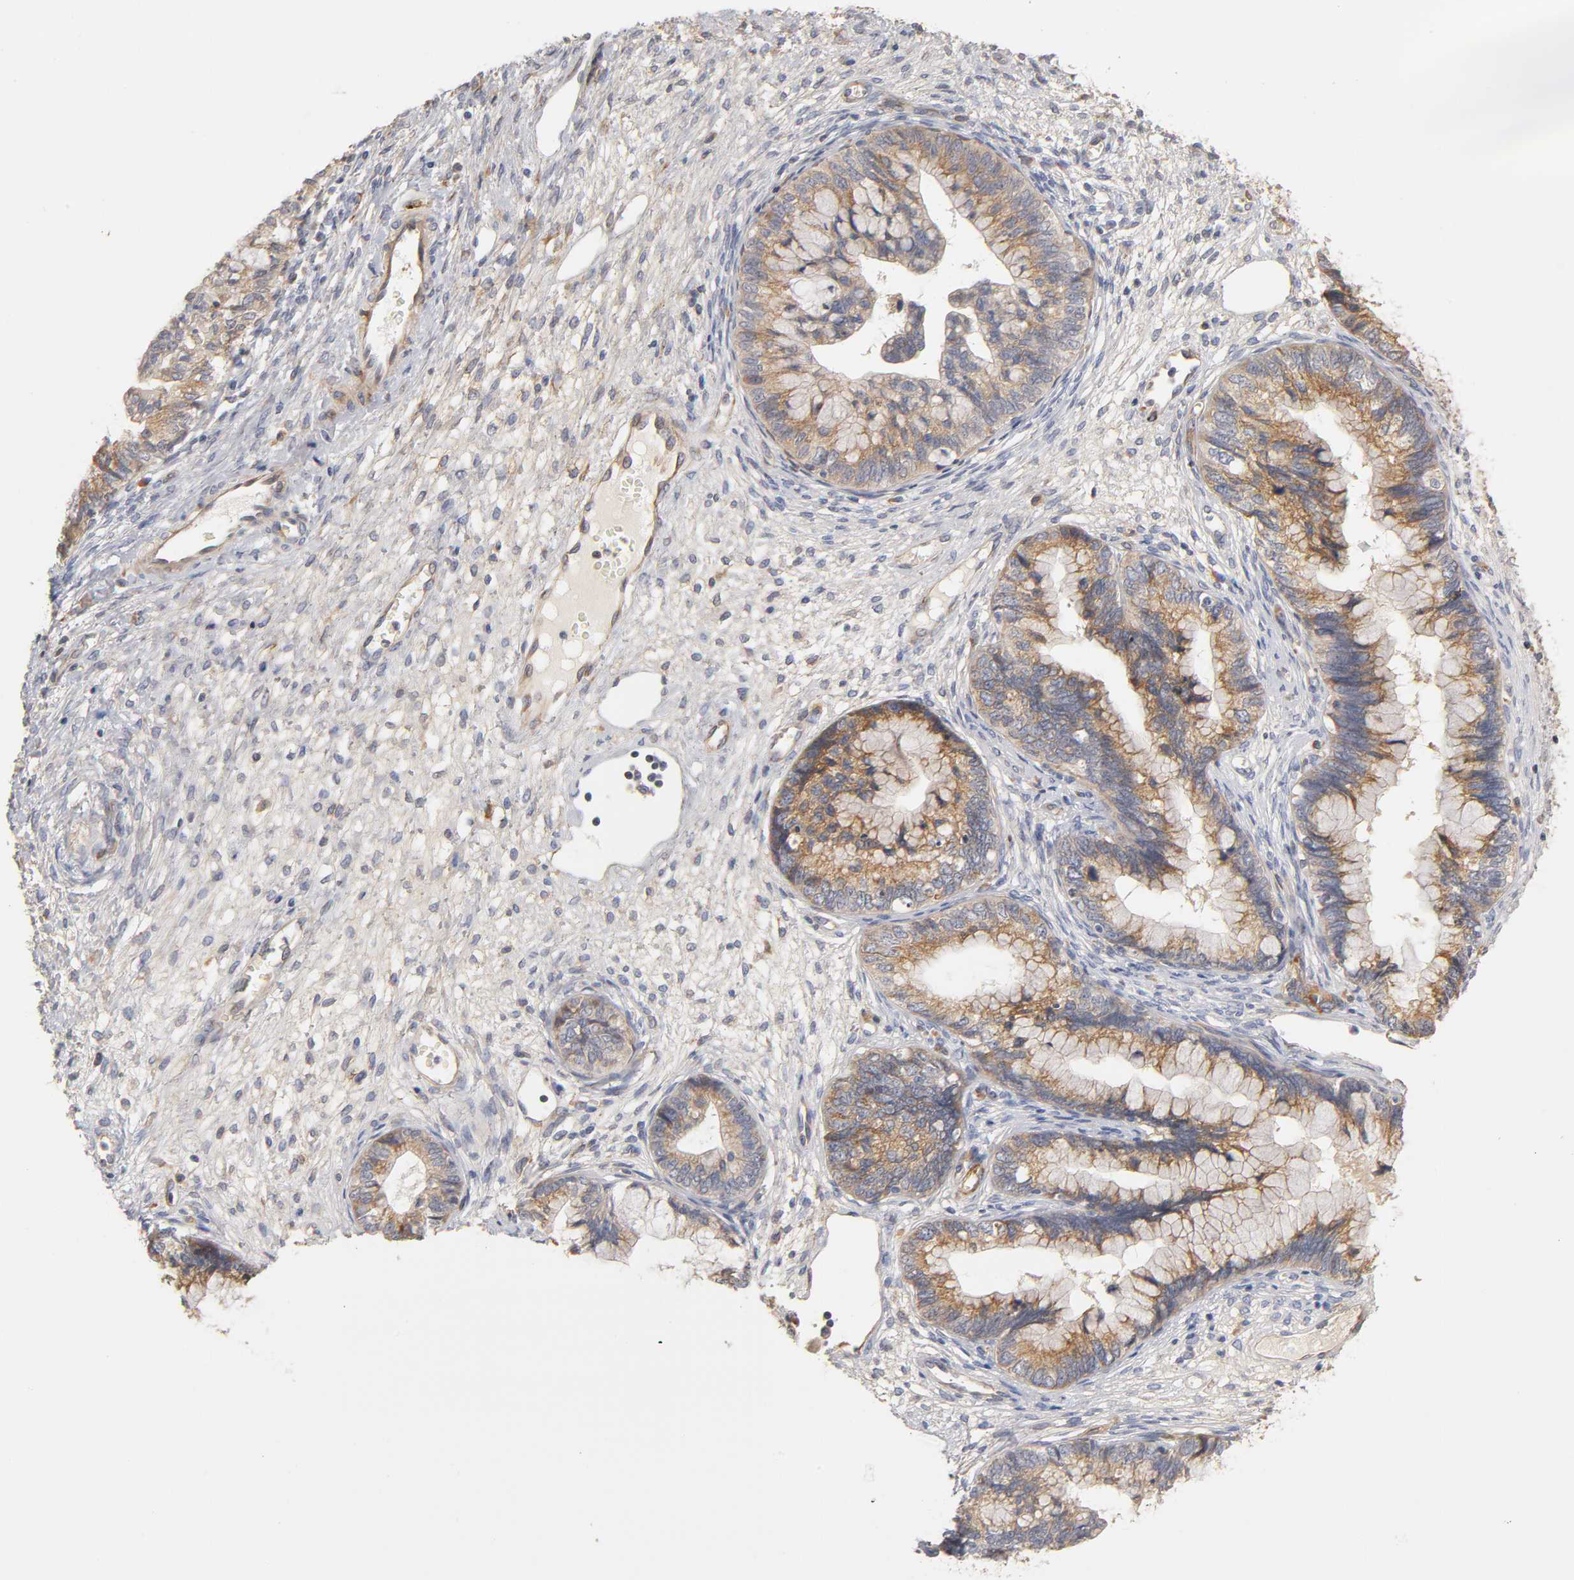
{"staining": {"intensity": "weak", "quantity": ">75%", "location": "cytoplasmic/membranous"}, "tissue": "cervical cancer", "cell_type": "Tumor cells", "image_type": "cancer", "snomed": [{"axis": "morphology", "description": "Adenocarcinoma, NOS"}, {"axis": "topography", "description": "Cervix"}], "caption": "Cervical adenocarcinoma stained for a protein displays weak cytoplasmic/membranous positivity in tumor cells. The staining is performed using DAB (3,3'-diaminobenzidine) brown chromogen to label protein expression. The nuclei are counter-stained blue using hematoxylin.", "gene": "LAMB1", "patient": {"sex": "female", "age": 44}}